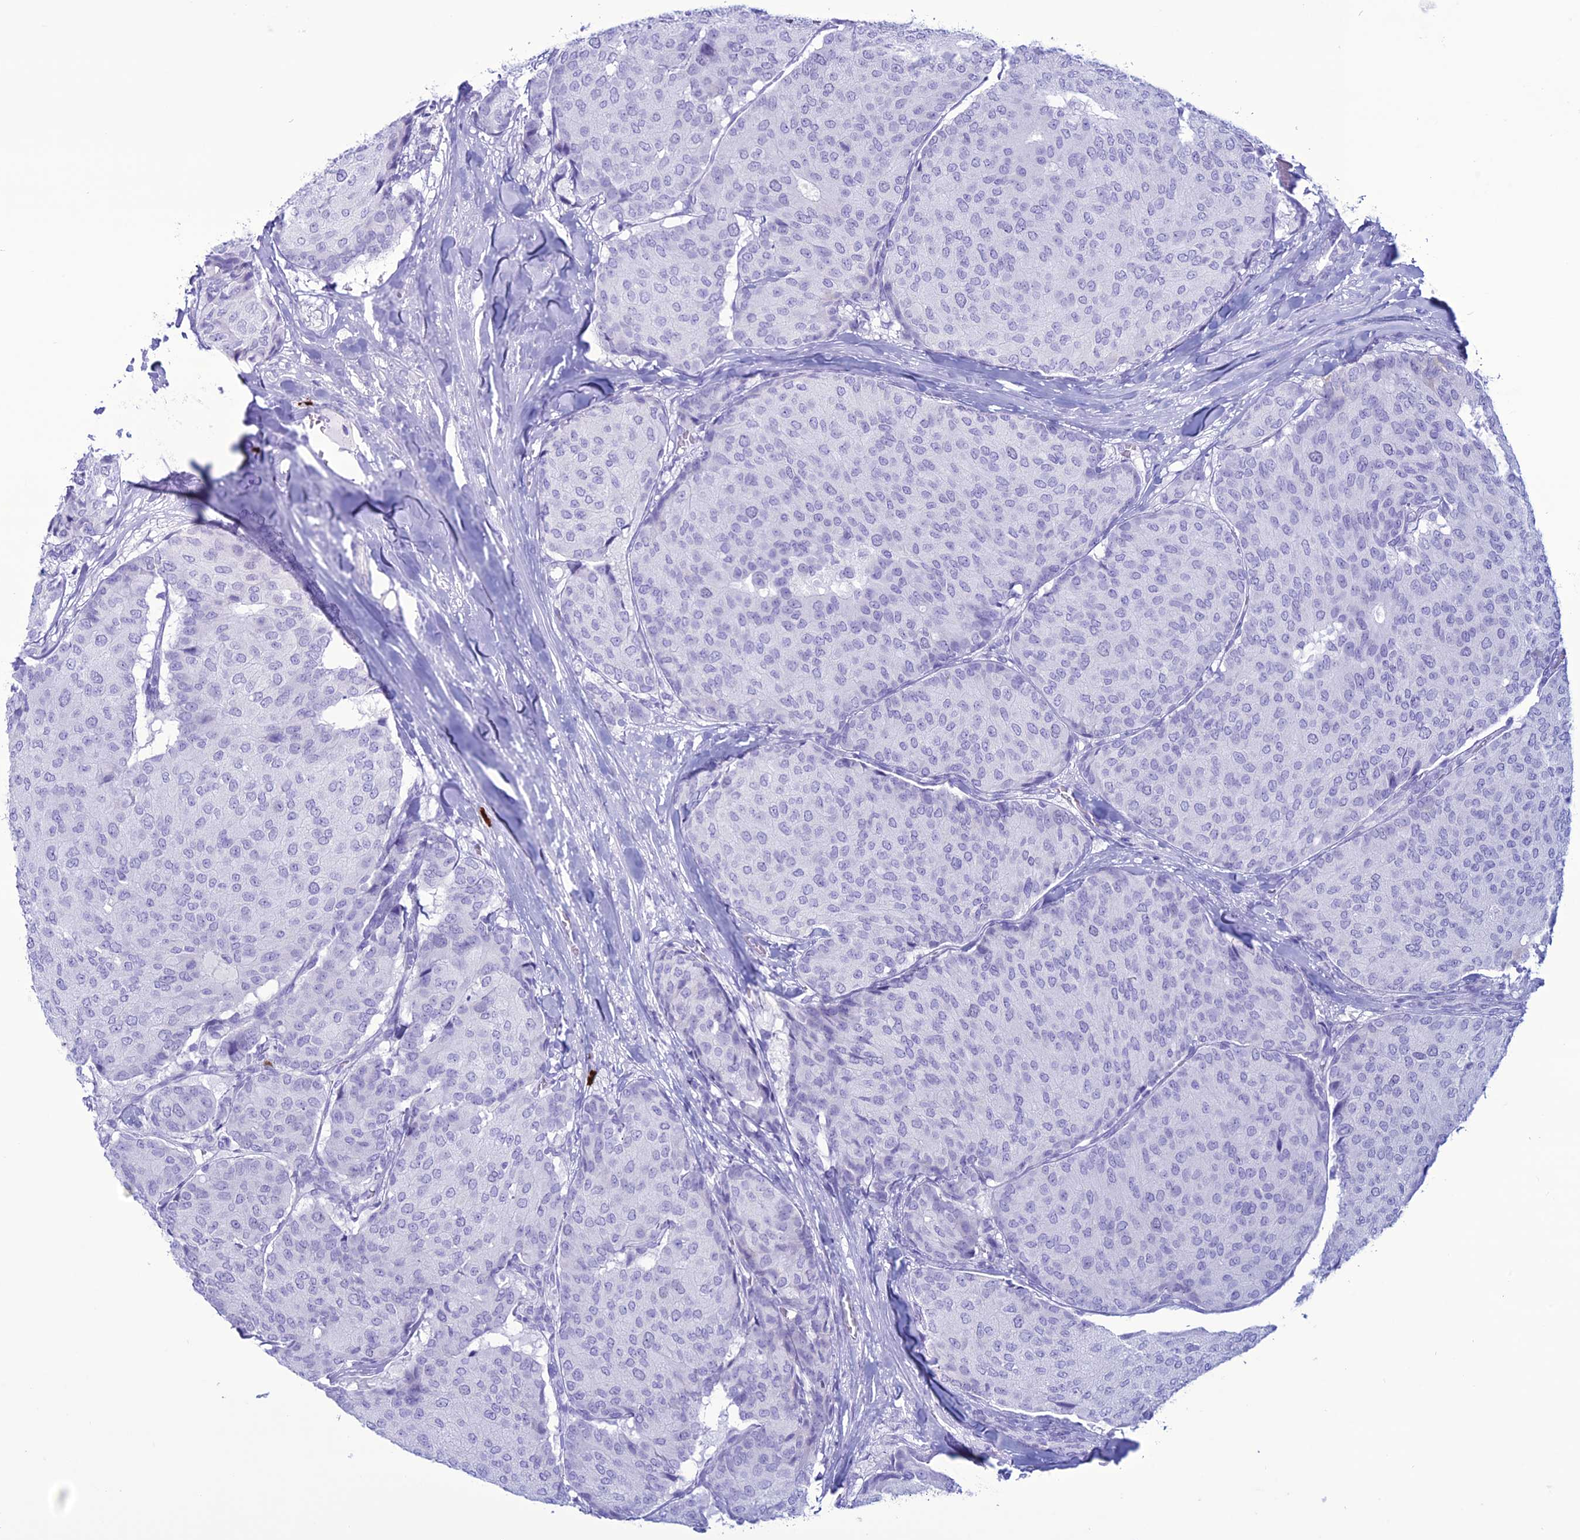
{"staining": {"intensity": "negative", "quantity": "none", "location": "none"}, "tissue": "breast cancer", "cell_type": "Tumor cells", "image_type": "cancer", "snomed": [{"axis": "morphology", "description": "Duct carcinoma"}, {"axis": "topography", "description": "Breast"}], "caption": "Immunohistochemistry micrograph of neoplastic tissue: infiltrating ductal carcinoma (breast) stained with DAB shows no significant protein expression in tumor cells.", "gene": "MZB1", "patient": {"sex": "female", "age": 75}}